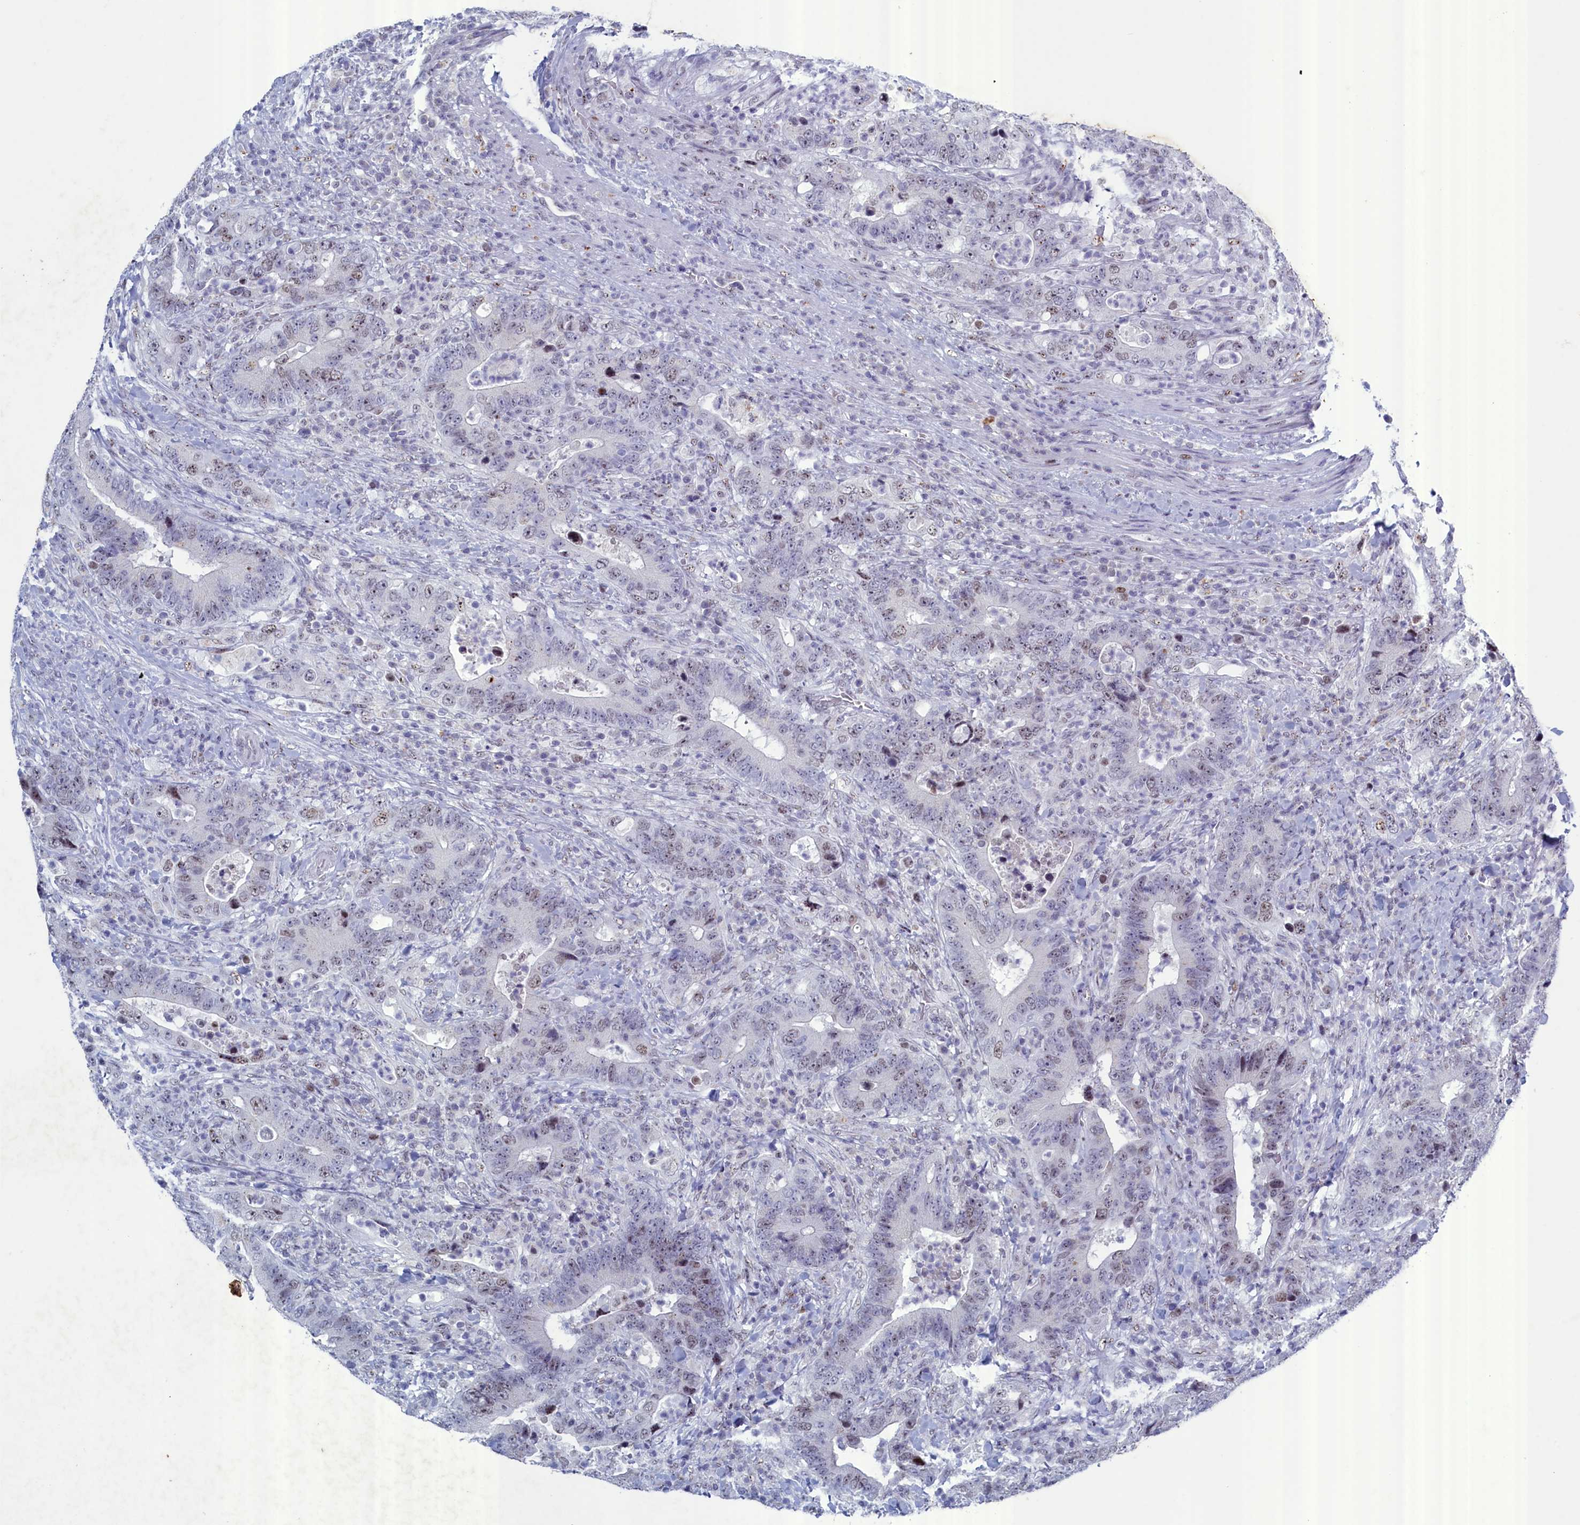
{"staining": {"intensity": "weak", "quantity": "<25%", "location": "nuclear"}, "tissue": "colorectal cancer", "cell_type": "Tumor cells", "image_type": "cancer", "snomed": [{"axis": "morphology", "description": "Adenocarcinoma, NOS"}, {"axis": "topography", "description": "Colon"}], "caption": "There is no significant positivity in tumor cells of colorectal cancer (adenocarcinoma).", "gene": "WDR76", "patient": {"sex": "female", "age": 75}}